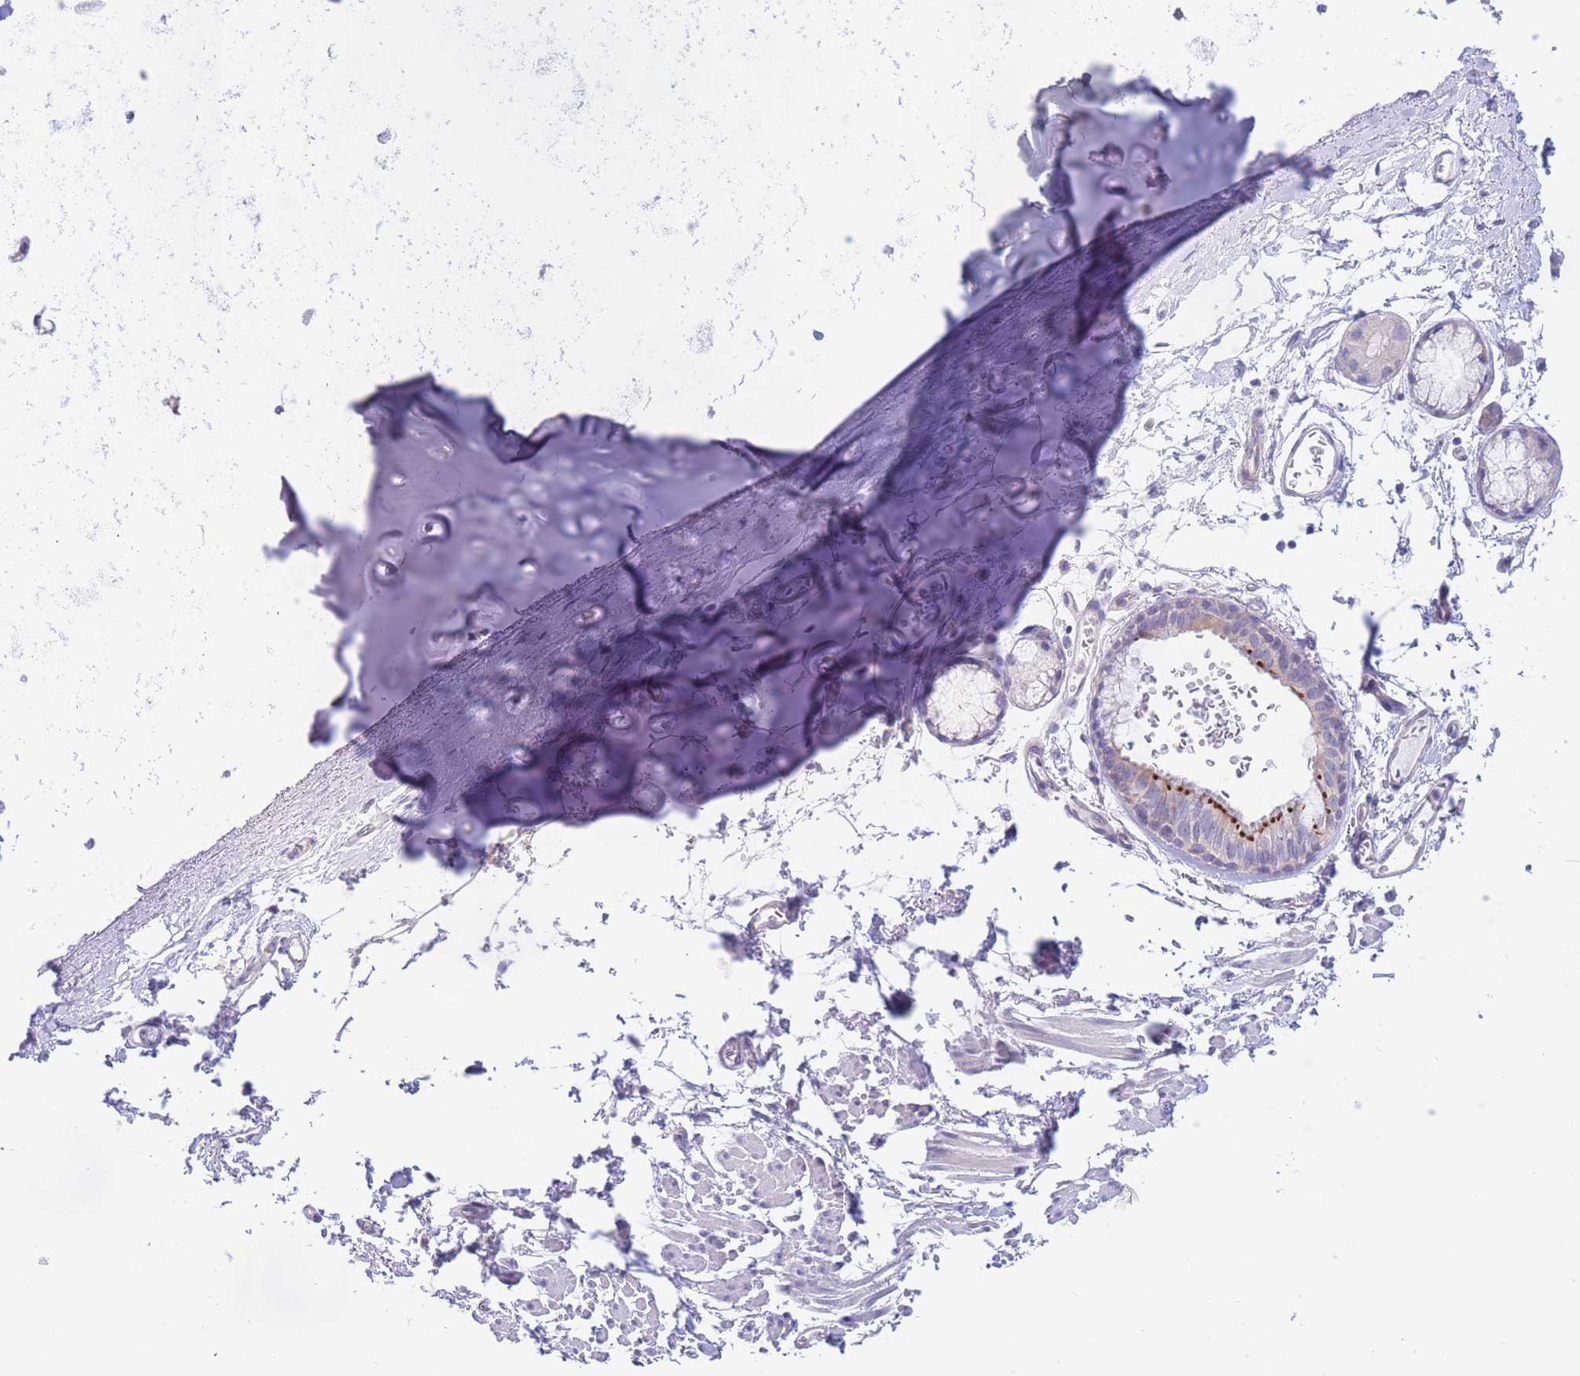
{"staining": {"intensity": "negative", "quantity": "none", "location": "none"}, "tissue": "adipose tissue", "cell_type": "Adipocytes", "image_type": "normal", "snomed": [{"axis": "morphology", "description": "Normal tissue, NOS"}, {"axis": "topography", "description": "Cartilage tissue"}], "caption": "Photomicrograph shows no protein expression in adipocytes of normal adipose tissue.", "gene": "ALS2CL", "patient": {"sex": "male", "age": 73}}